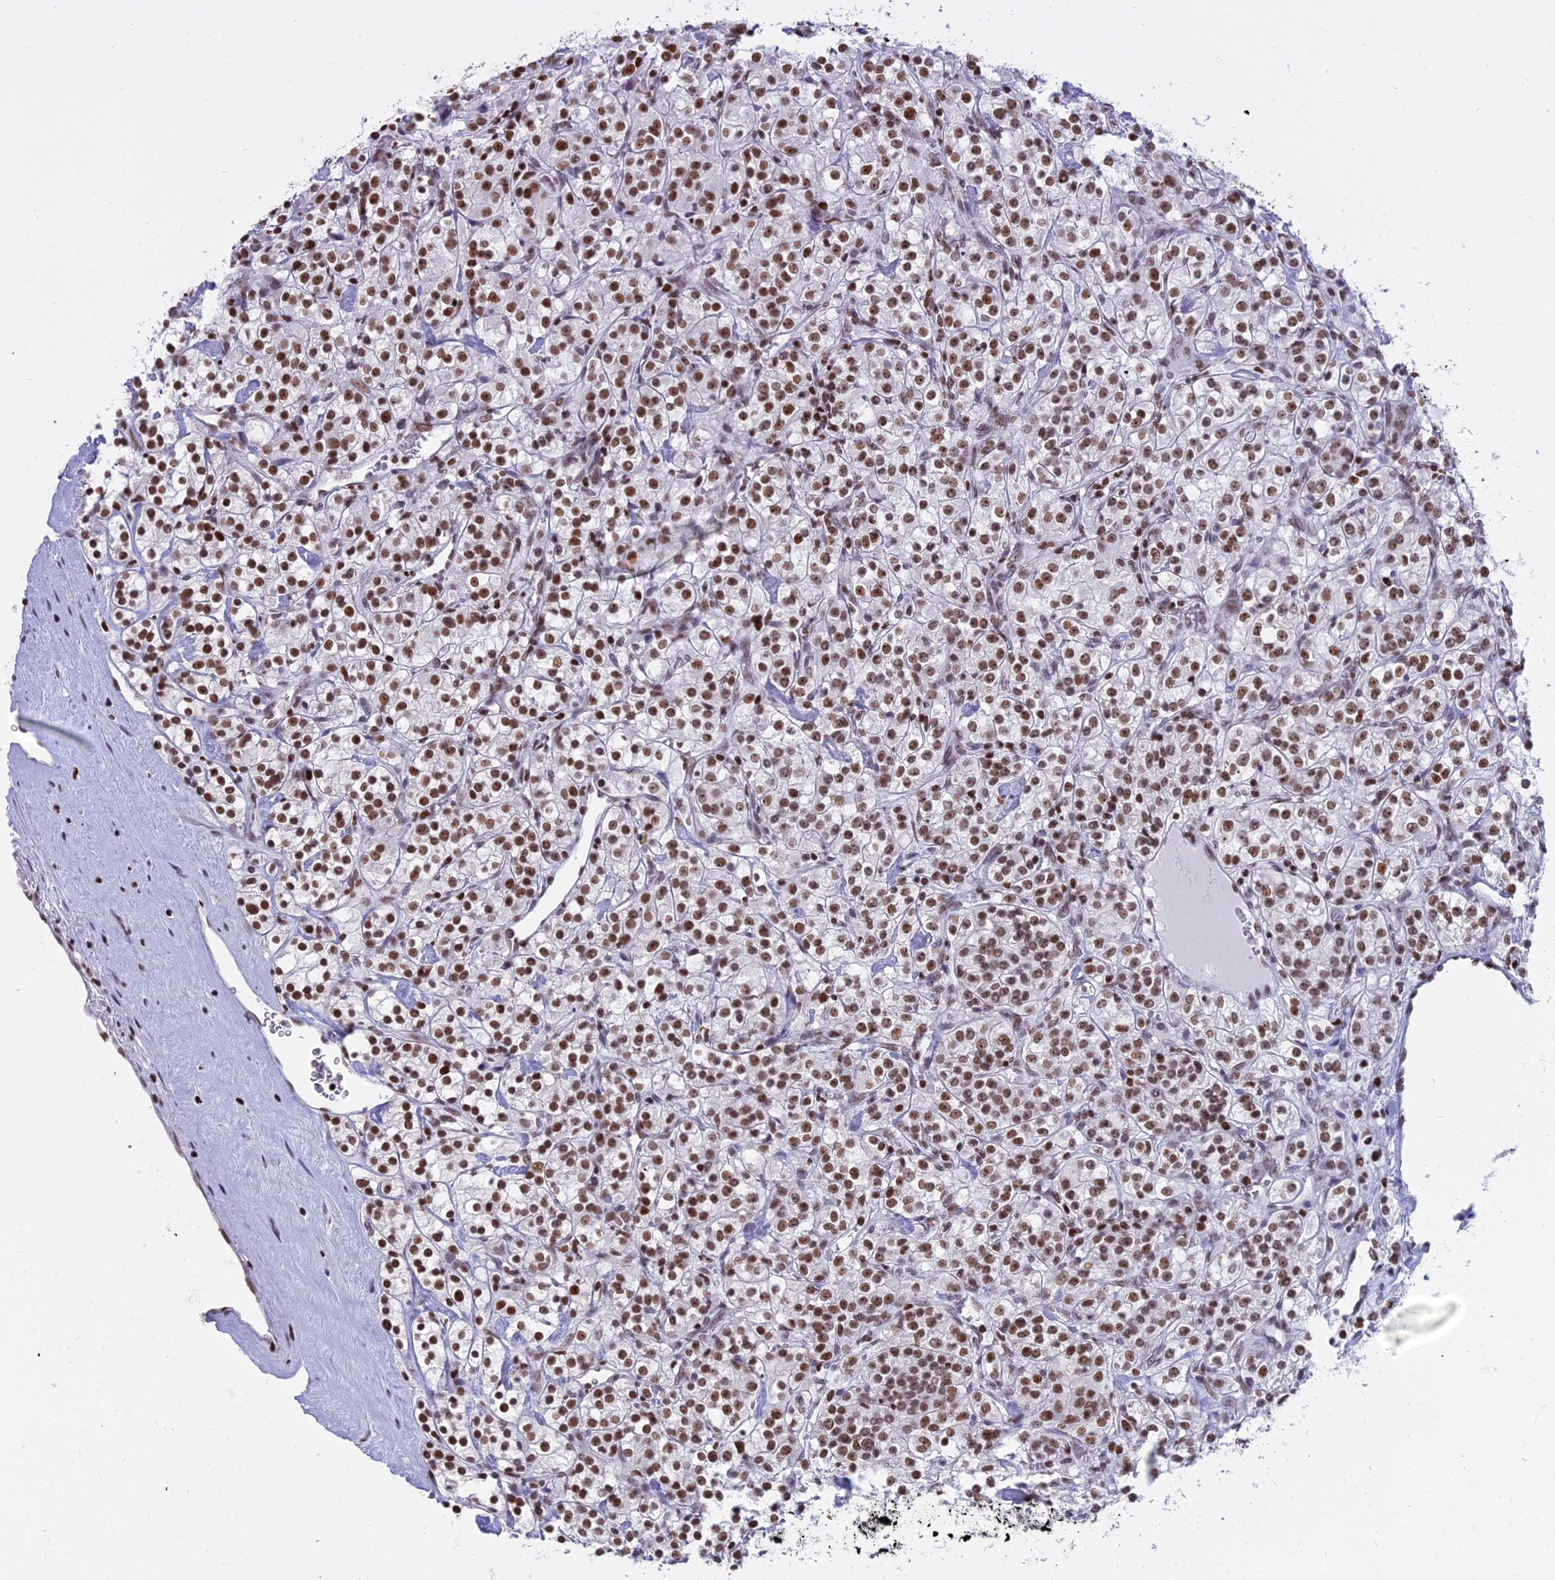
{"staining": {"intensity": "moderate", "quantity": ">75%", "location": "nuclear"}, "tissue": "renal cancer", "cell_type": "Tumor cells", "image_type": "cancer", "snomed": [{"axis": "morphology", "description": "Adenocarcinoma, NOS"}, {"axis": "topography", "description": "Kidney"}], "caption": "Immunohistochemical staining of human renal cancer (adenocarcinoma) demonstrates medium levels of moderate nuclear protein staining in about >75% of tumor cells.", "gene": "PARP1", "patient": {"sex": "male", "age": 77}}